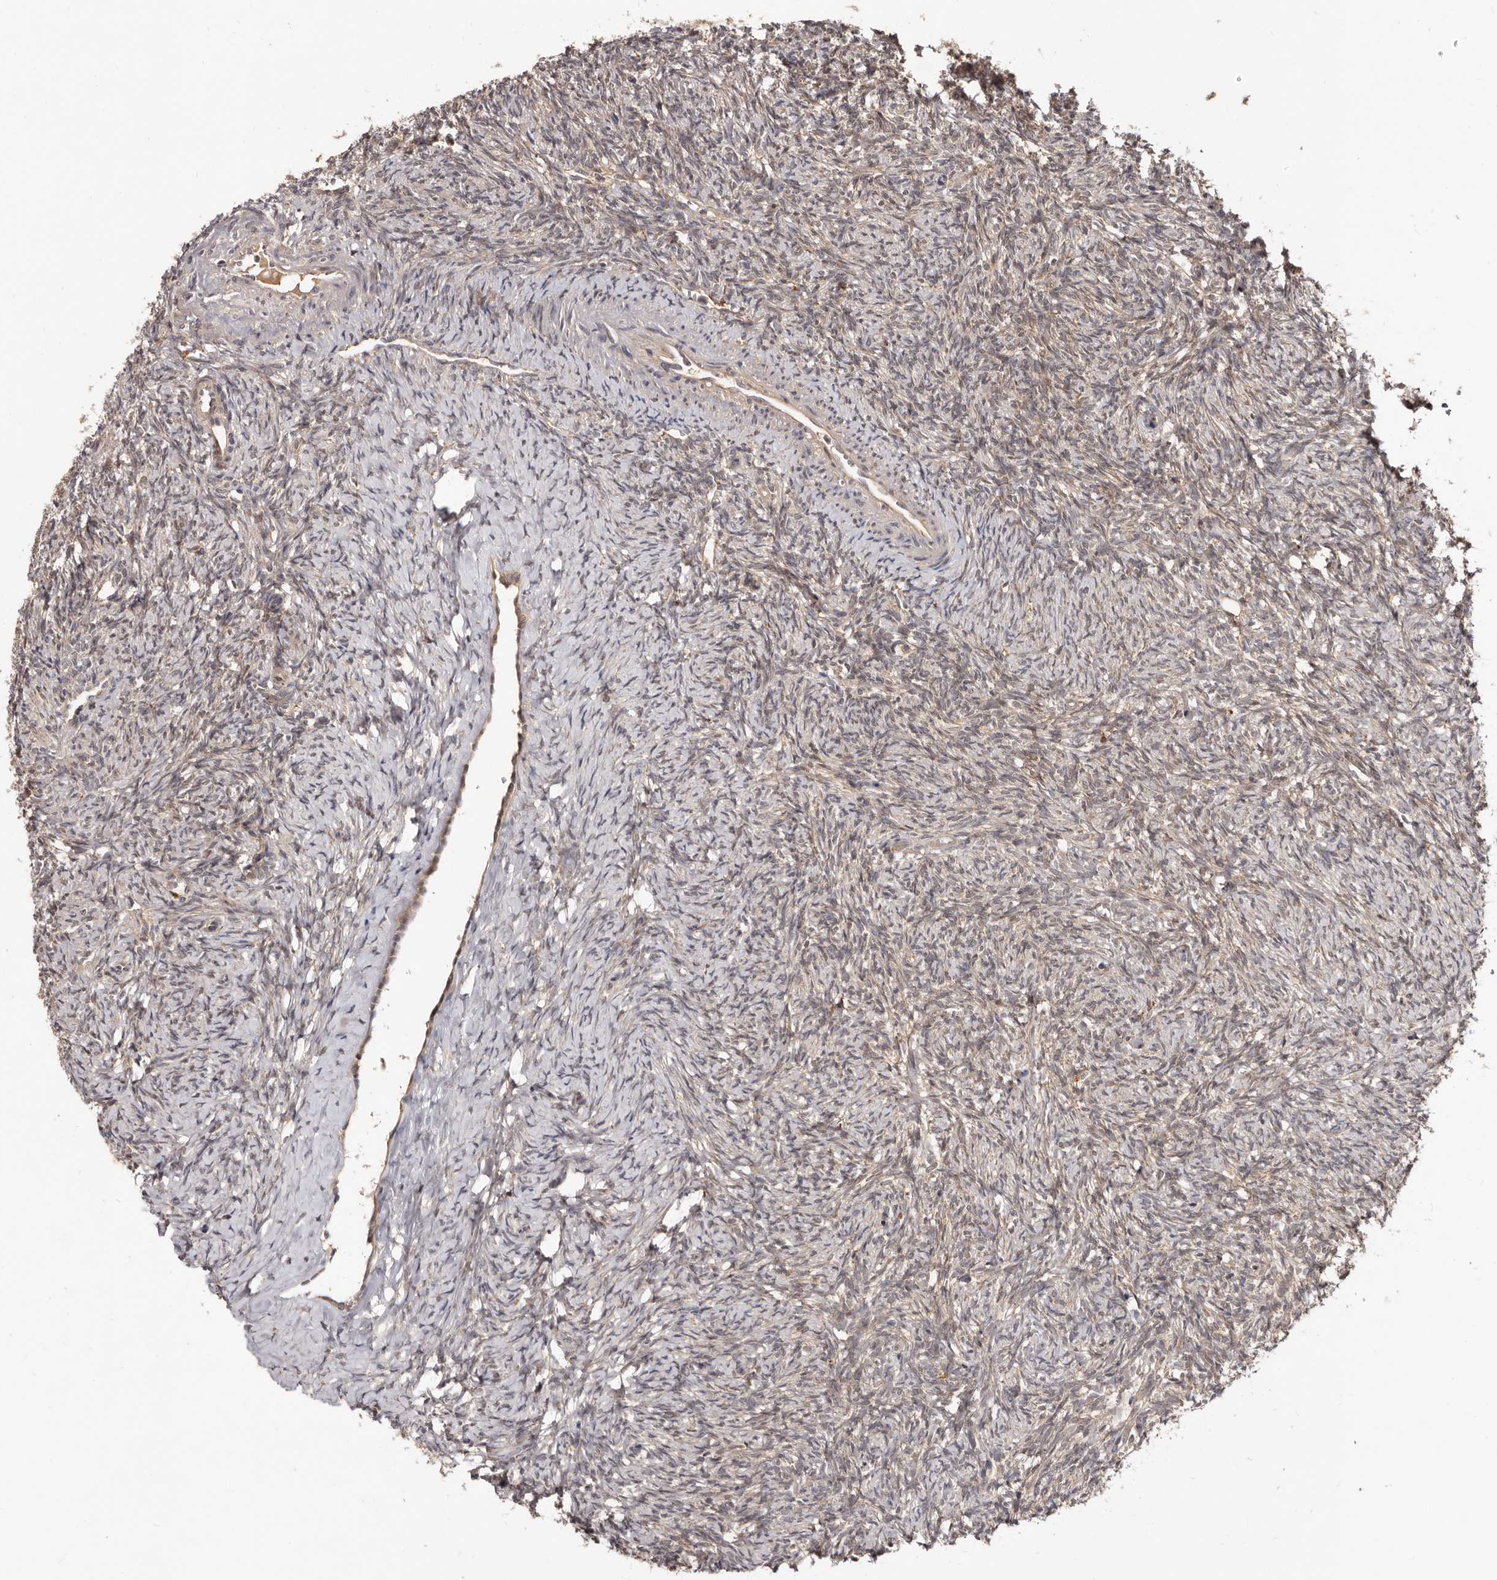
{"staining": {"intensity": "weak", "quantity": "25%-75%", "location": "cytoplasmic/membranous"}, "tissue": "ovary", "cell_type": "Follicle cells", "image_type": "normal", "snomed": [{"axis": "morphology", "description": "Normal tissue, NOS"}, {"axis": "topography", "description": "Ovary"}], "caption": "Immunohistochemical staining of normal human ovary exhibits weak cytoplasmic/membranous protein positivity in approximately 25%-75% of follicle cells.", "gene": "INAVA", "patient": {"sex": "female", "age": 41}}